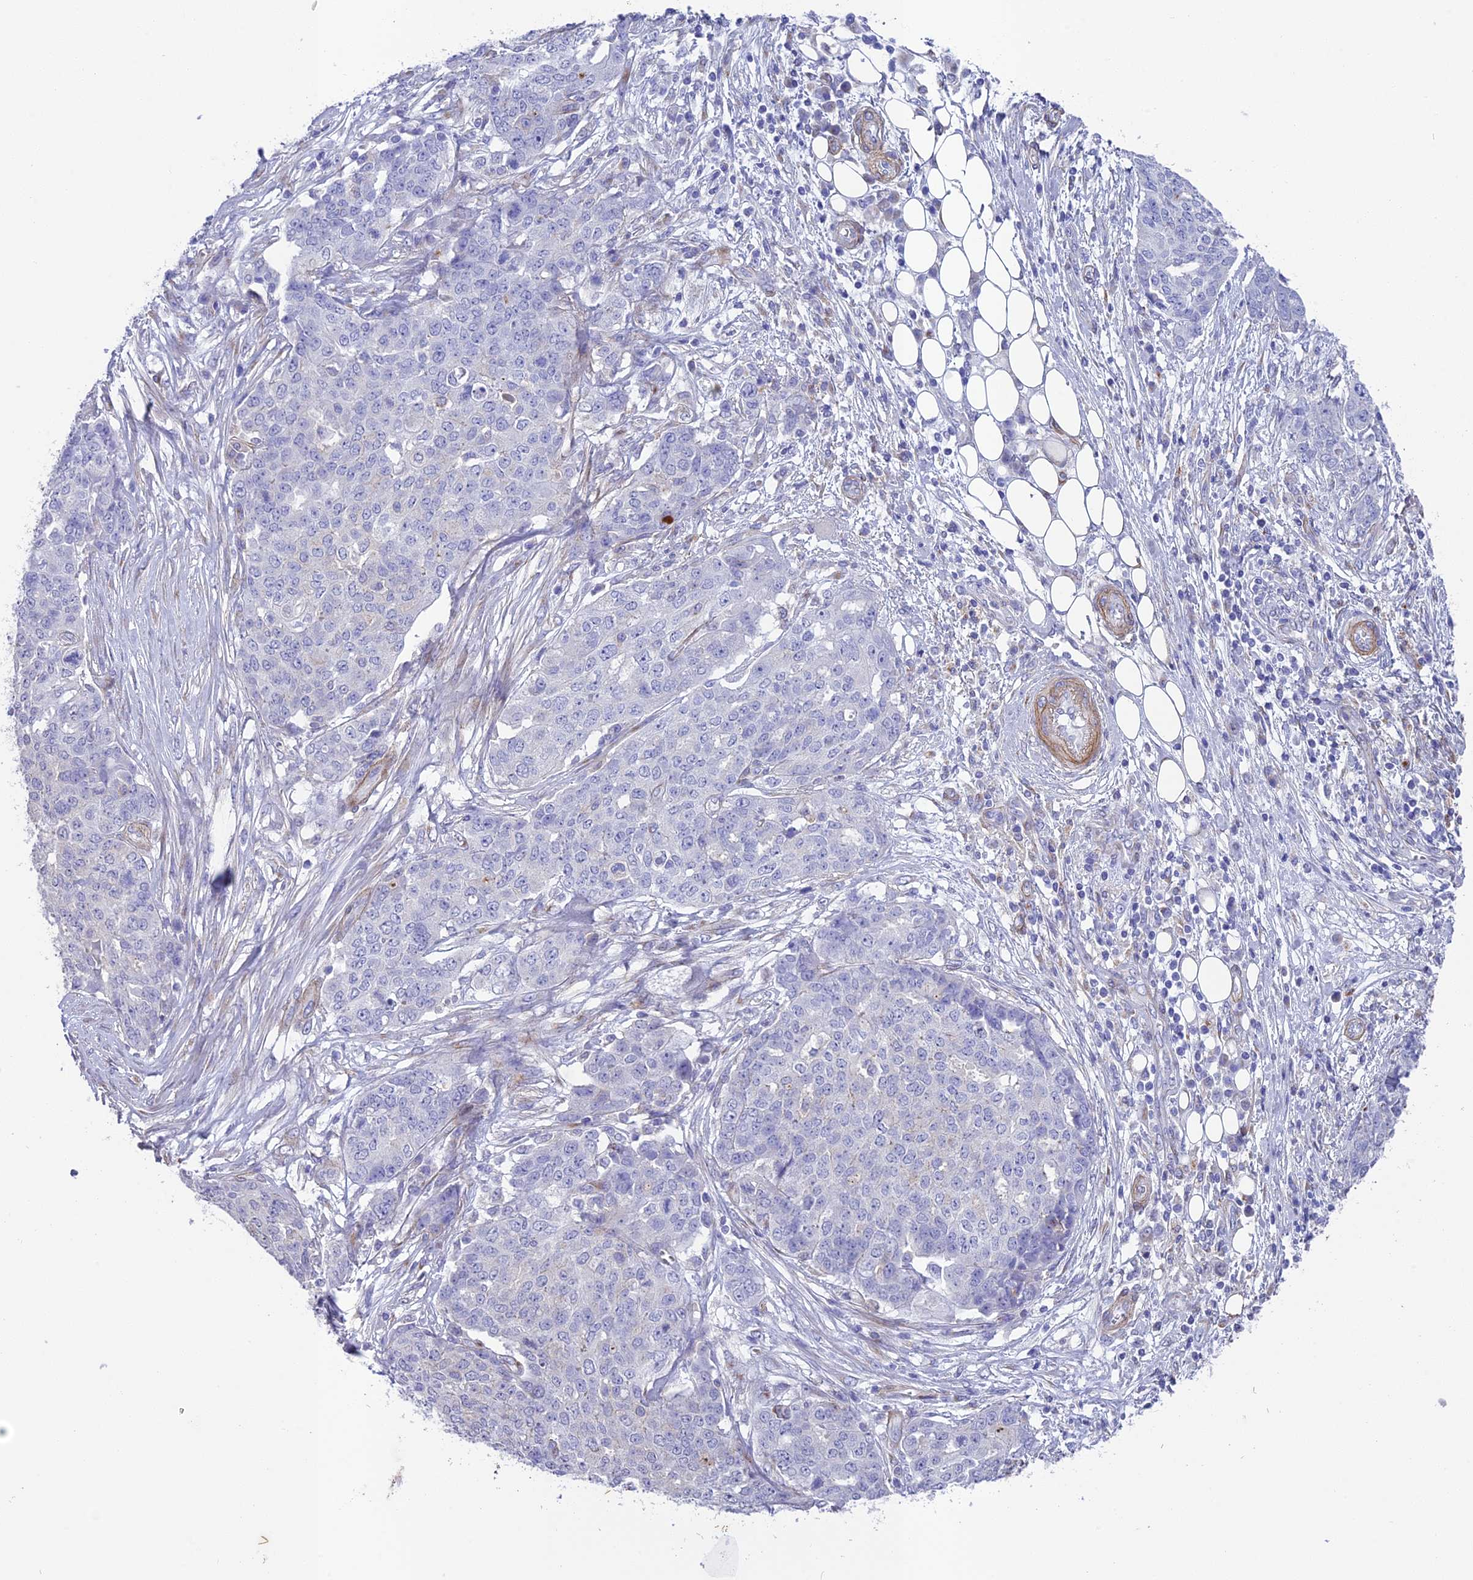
{"staining": {"intensity": "negative", "quantity": "none", "location": "none"}, "tissue": "ovarian cancer", "cell_type": "Tumor cells", "image_type": "cancer", "snomed": [{"axis": "morphology", "description": "Cystadenocarcinoma, serous, NOS"}, {"axis": "topography", "description": "Soft tissue"}, {"axis": "topography", "description": "Ovary"}], "caption": "This is a micrograph of immunohistochemistry staining of ovarian cancer (serous cystadenocarcinoma), which shows no positivity in tumor cells.", "gene": "TNS1", "patient": {"sex": "female", "age": 57}}